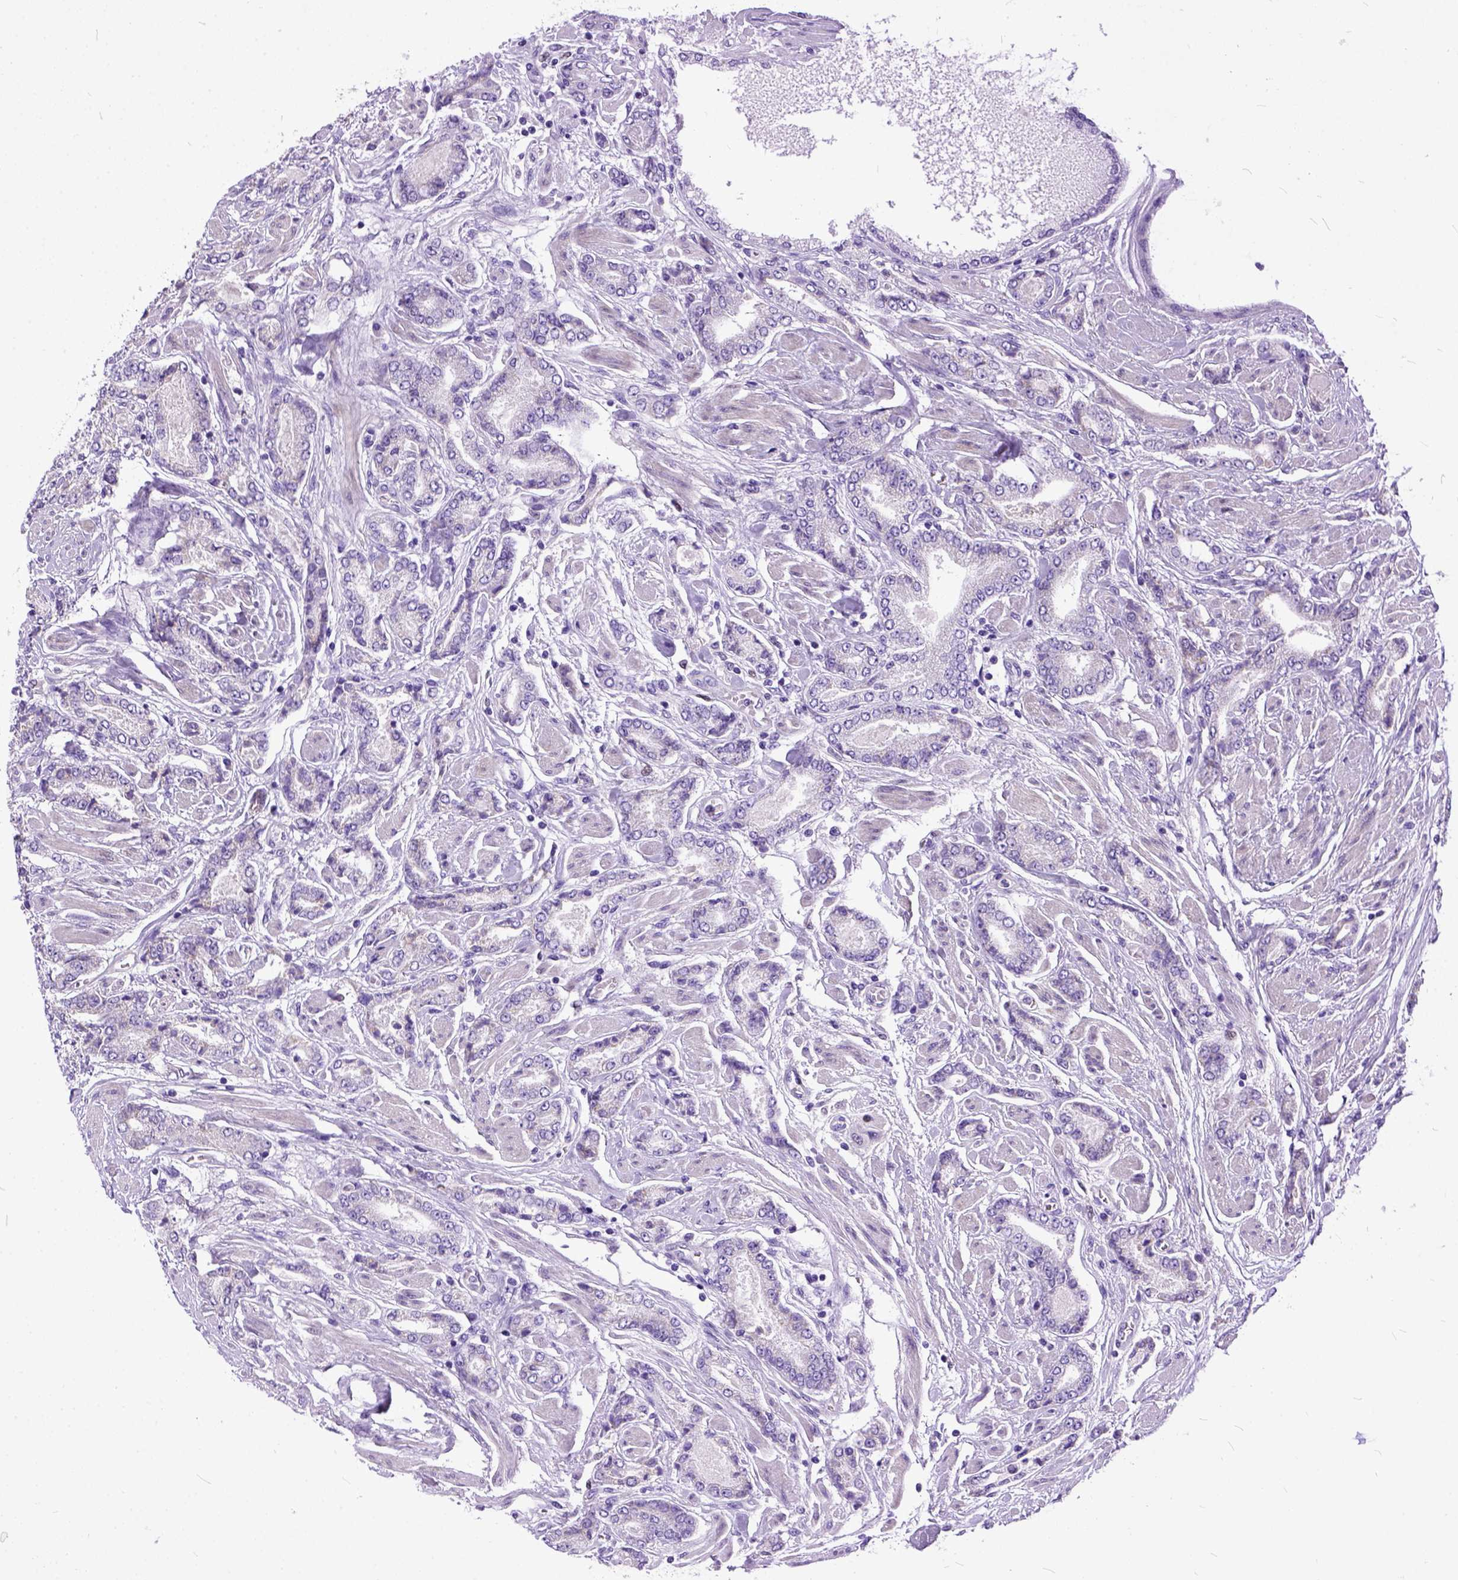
{"staining": {"intensity": "negative", "quantity": "none", "location": "none"}, "tissue": "prostate cancer", "cell_type": "Tumor cells", "image_type": "cancer", "snomed": [{"axis": "morphology", "description": "Adenocarcinoma, NOS"}, {"axis": "topography", "description": "Prostate"}], "caption": "A histopathology image of human prostate cancer is negative for staining in tumor cells.", "gene": "CRB1", "patient": {"sex": "male", "age": 64}}